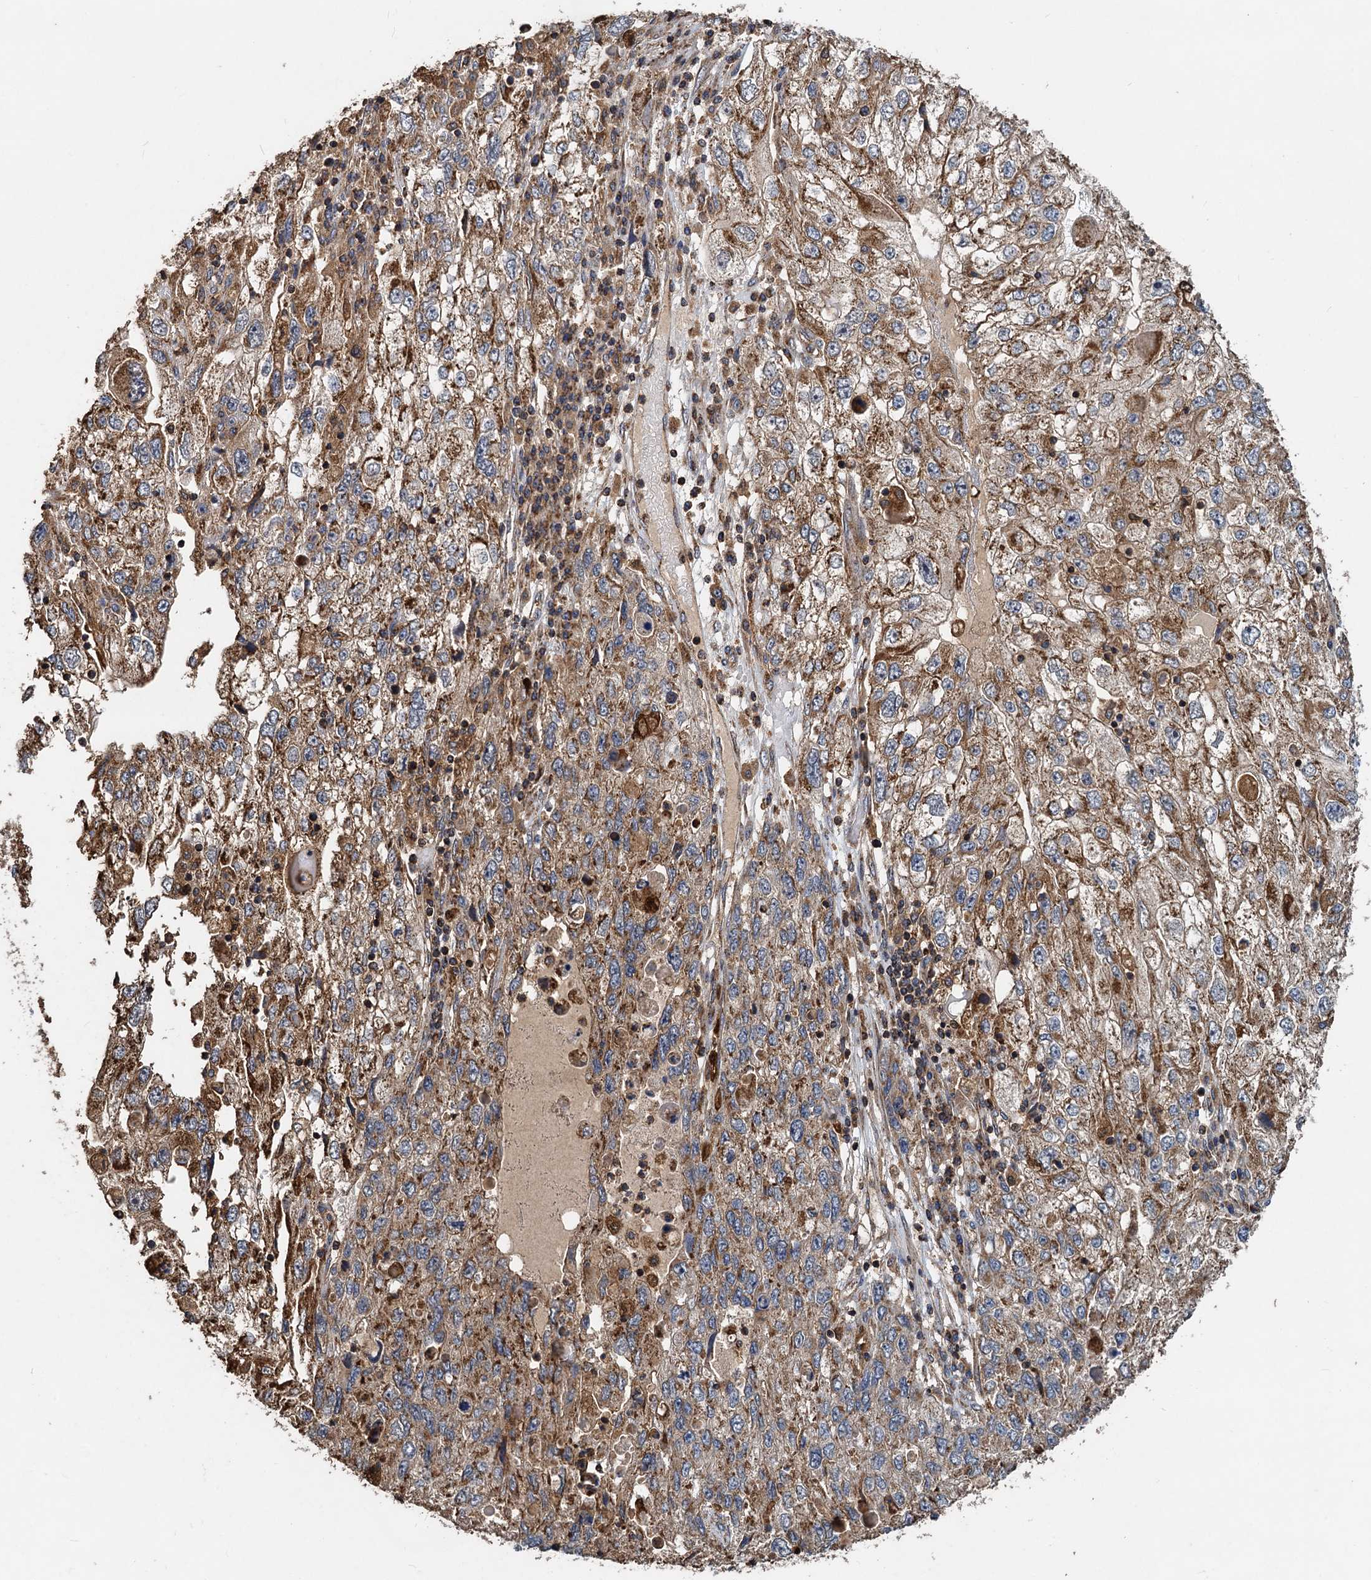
{"staining": {"intensity": "moderate", "quantity": ">75%", "location": "cytoplasmic/membranous"}, "tissue": "endometrial cancer", "cell_type": "Tumor cells", "image_type": "cancer", "snomed": [{"axis": "morphology", "description": "Adenocarcinoma, NOS"}, {"axis": "topography", "description": "Endometrium"}], "caption": "Immunohistochemical staining of human adenocarcinoma (endometrial) demonstrates moderate cytoplasmic/membranous protein expression in approximately >75% of tumor cells.", "gene": "SDS", "patient": {"sex": "female", "age": 49}}